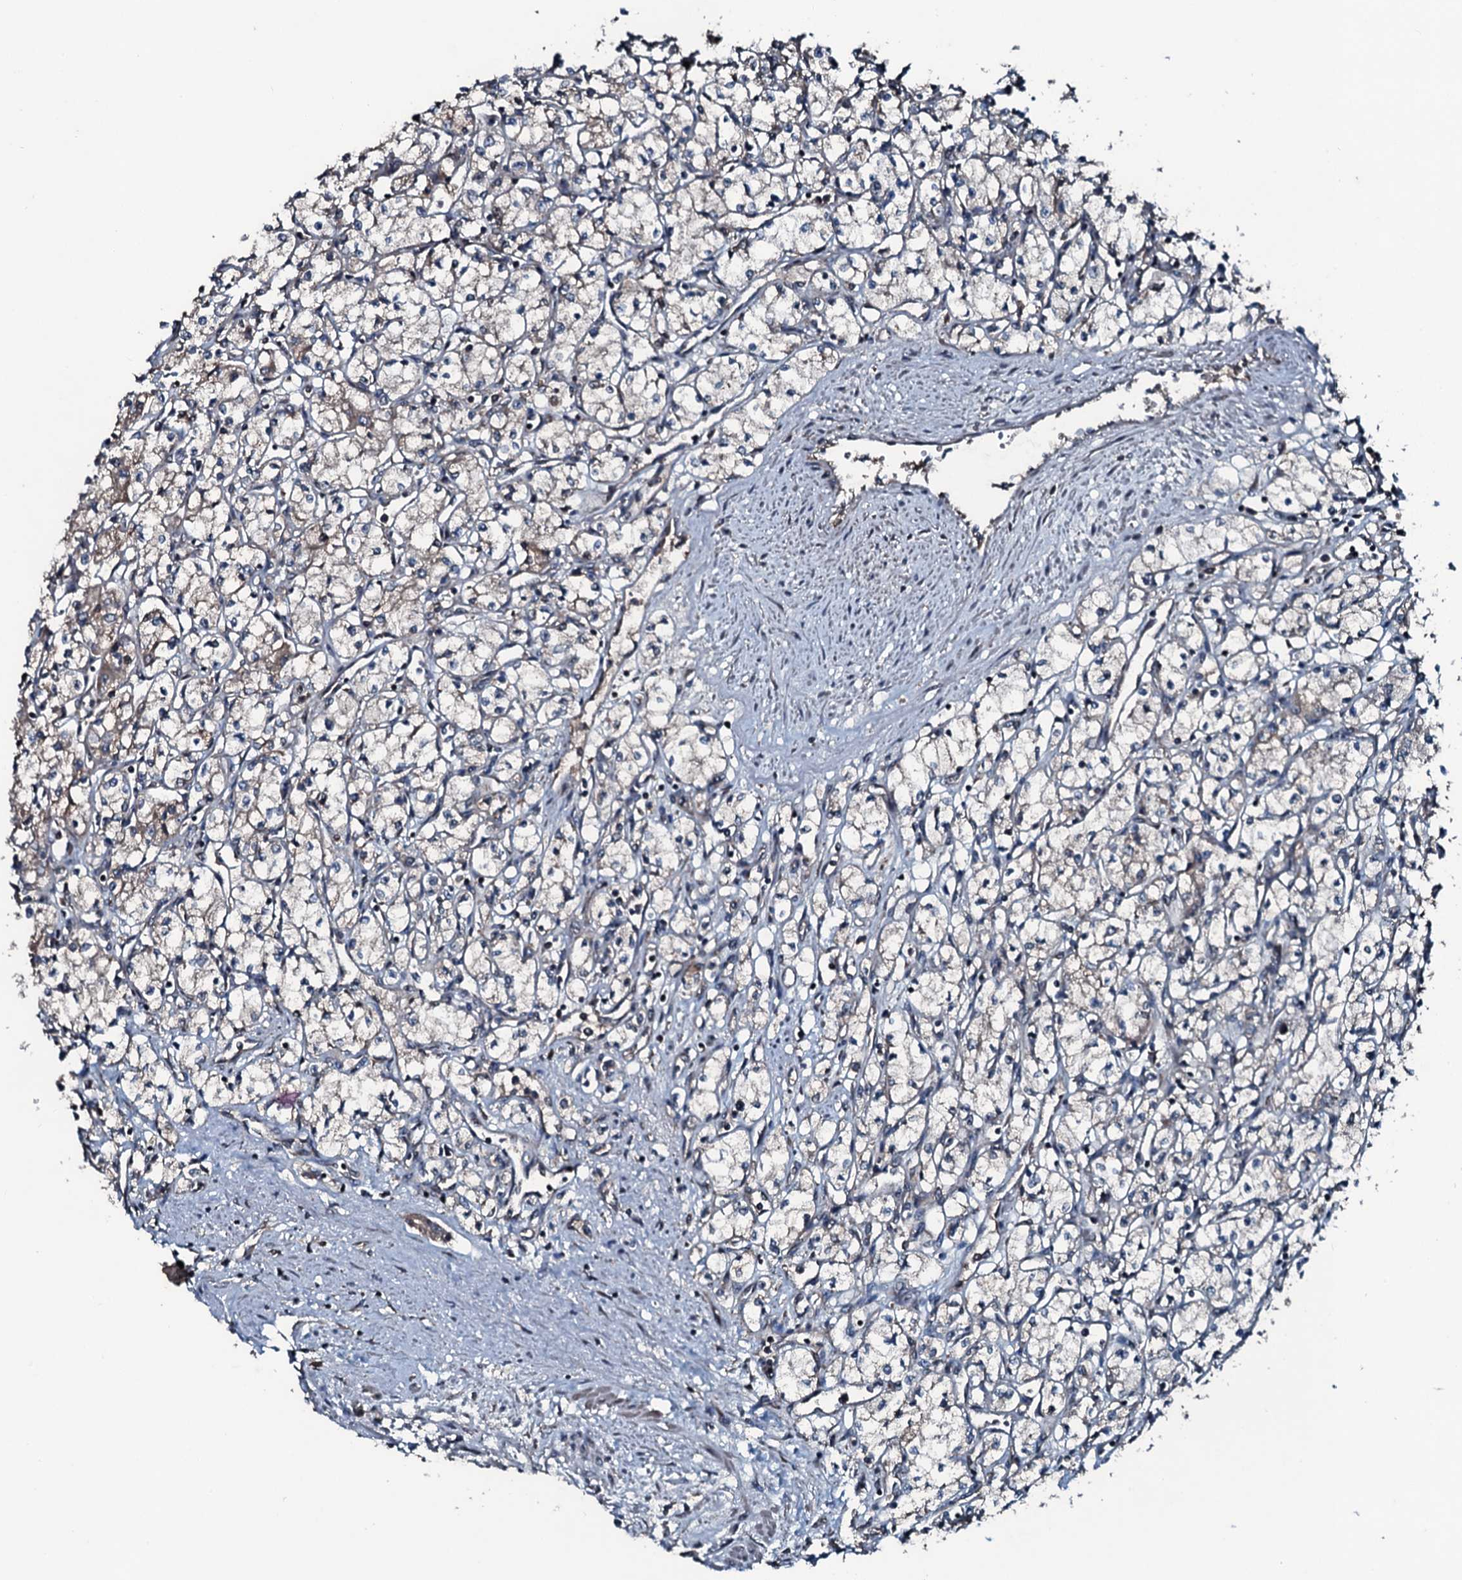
{"staining": {"intensity": "weak", "quantity": "25%-75%", "location": "cytoplasmic/membranous"}, "tissue": "renal cancer", "cell_type": "Tumor cells", "image_type": "cancer", "snomed": [{"axis": "morphology", "description": "Adenocarcinoma, NOS"}, {"axis": "topography", "description": "Kidney"}], "caption": "Immunohistochemical staining of human renal cancer exhibits low levels of weak cytoplasmic/membranous protein staining in approximately 25%-75% of tumor cells. (brown staining indicates protein expression, while blue staining denotes nuclei).", "gene": "AARS1", "patient": {"sex": "male", "age": 59}}